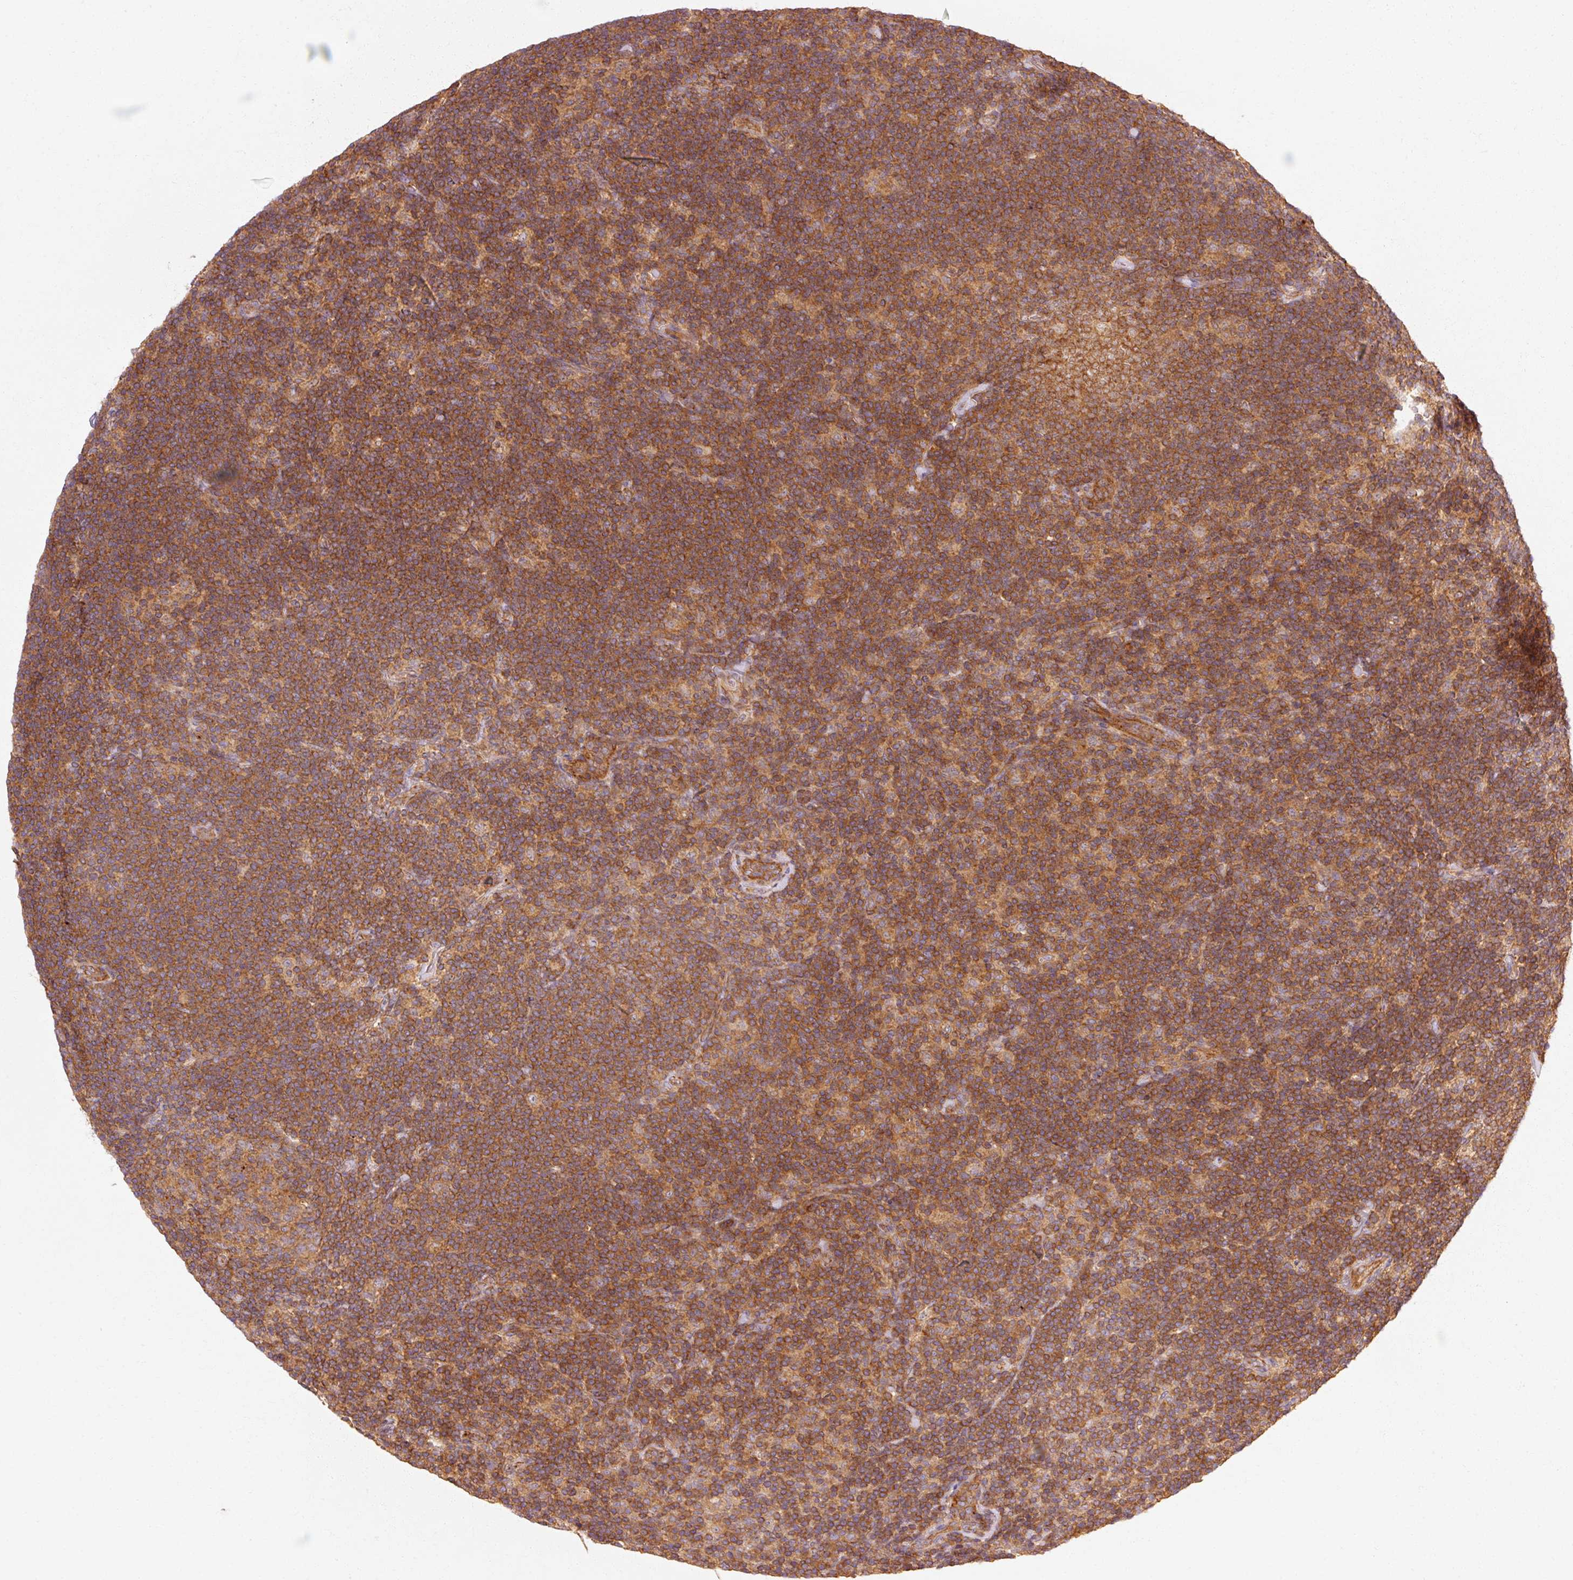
{"staining": {"intensity": "moderate", "quantity": ">75%", "location": "cytoplasmic/membranous"}, "tissue": "lymphoma", "cell_type": "Tumor cells", "image_type": "cancer", "snomed": [{"axis": "morphology", "description": "Hodgkin's disease, NOS"}, {"axis": "topography", "description": "Lymph node"}], "caption": "Hodgkin's disease was stained to show a protein in brown. There is medium levels of moderate cytoplasmic/membranous expression in approximately >75% of tumor cells.", "gene": "CTNNA1", "patient": {"sex": "female", "age": 57}}